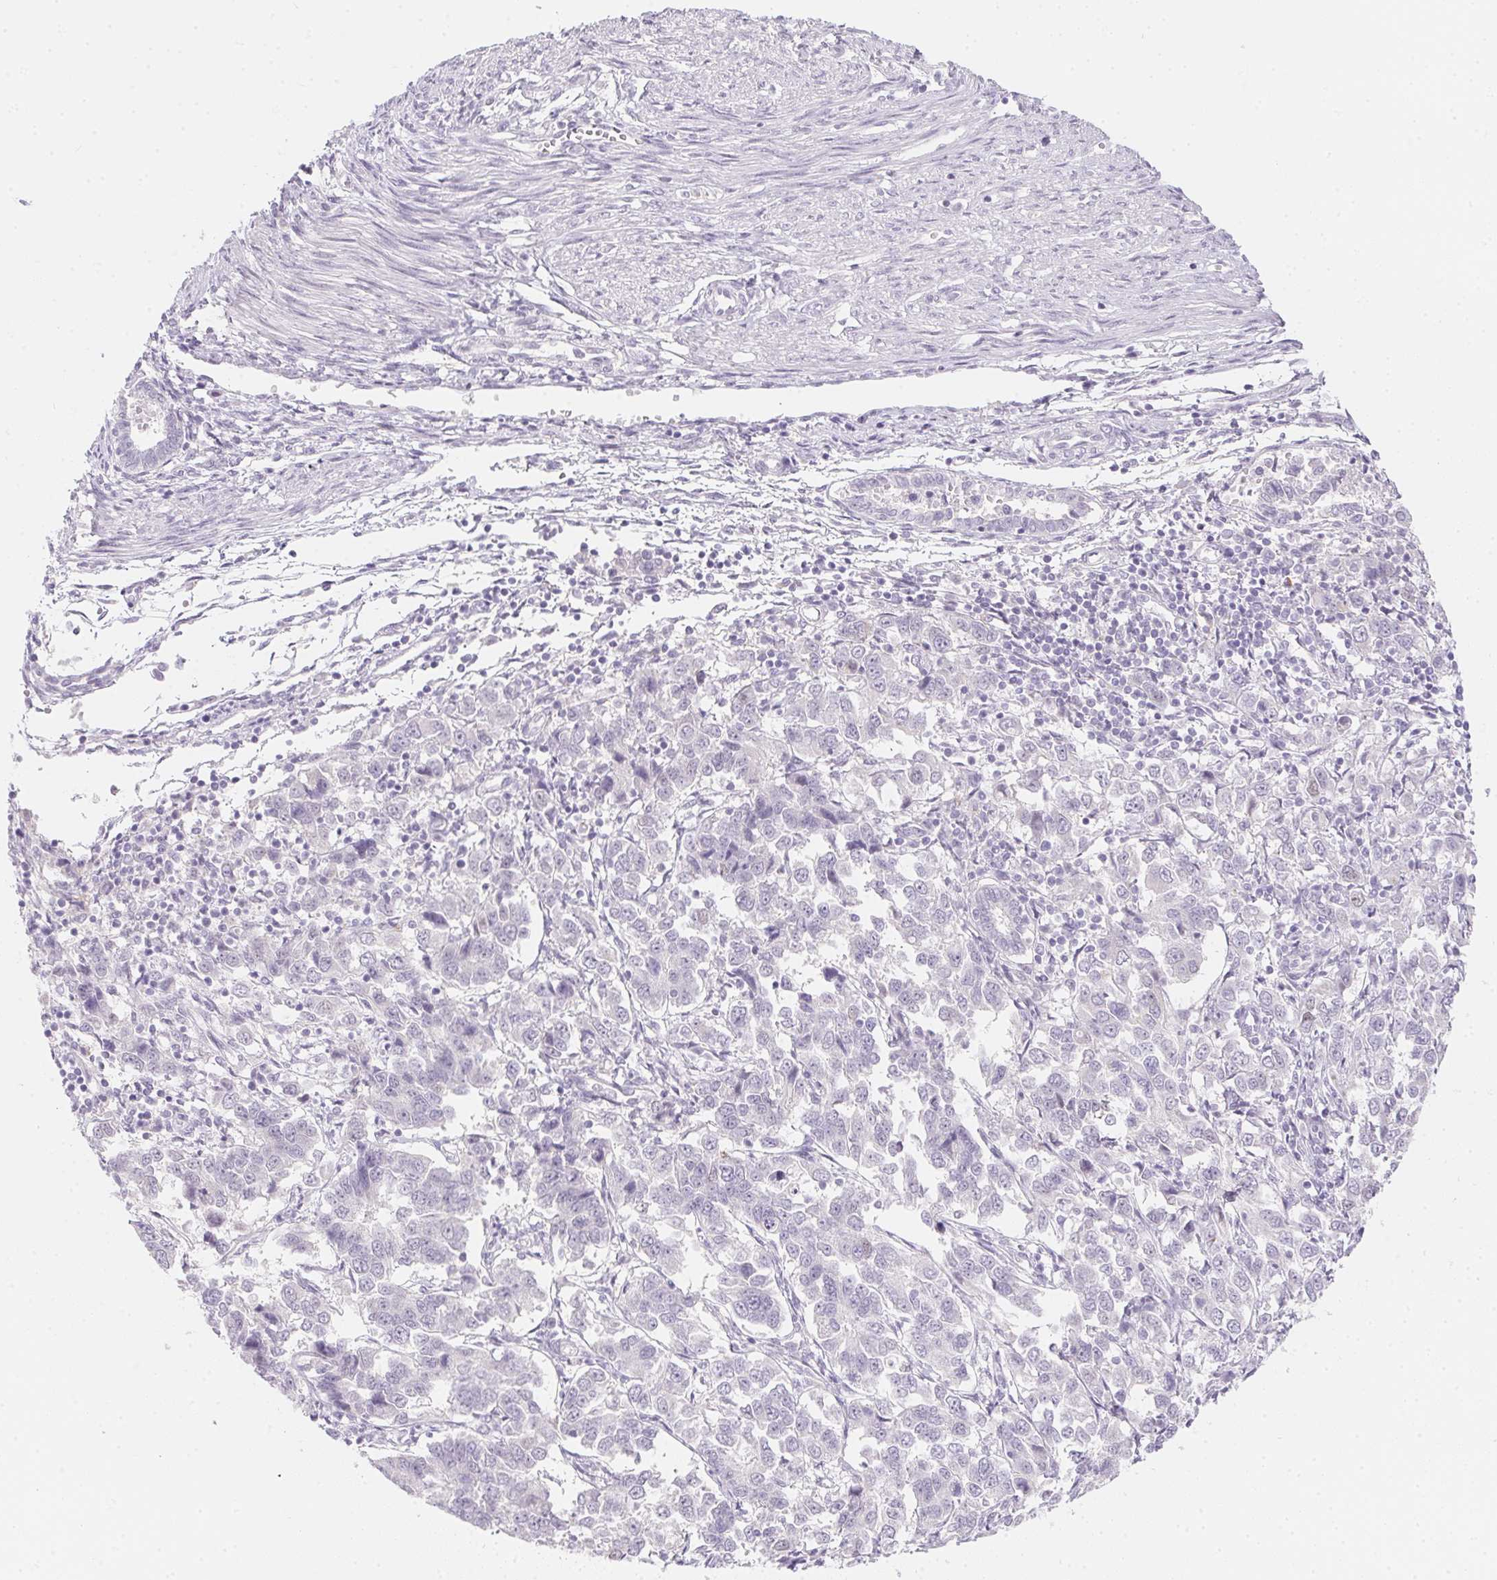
{"staining": {"intensity": "negative", "quantity": "none", "location": "none"}, "tissue": "endometrial cancer", "cell_type": "Tumor cells", "image_type": "cancer", "snomed": [{"axis": "morphology", "description": "Adenocarcinoma, NOS"}, {"axis": "topography", "description": "Endometrium"}], "caption": "Human endometrial cancer (adenocarcinoma) stained for a protein using immunohistochemistry (IHC) demonstrates no positivity in tumor cells.", "gene": "MORC1", "patient": {"sex": "female", "age": 43}}